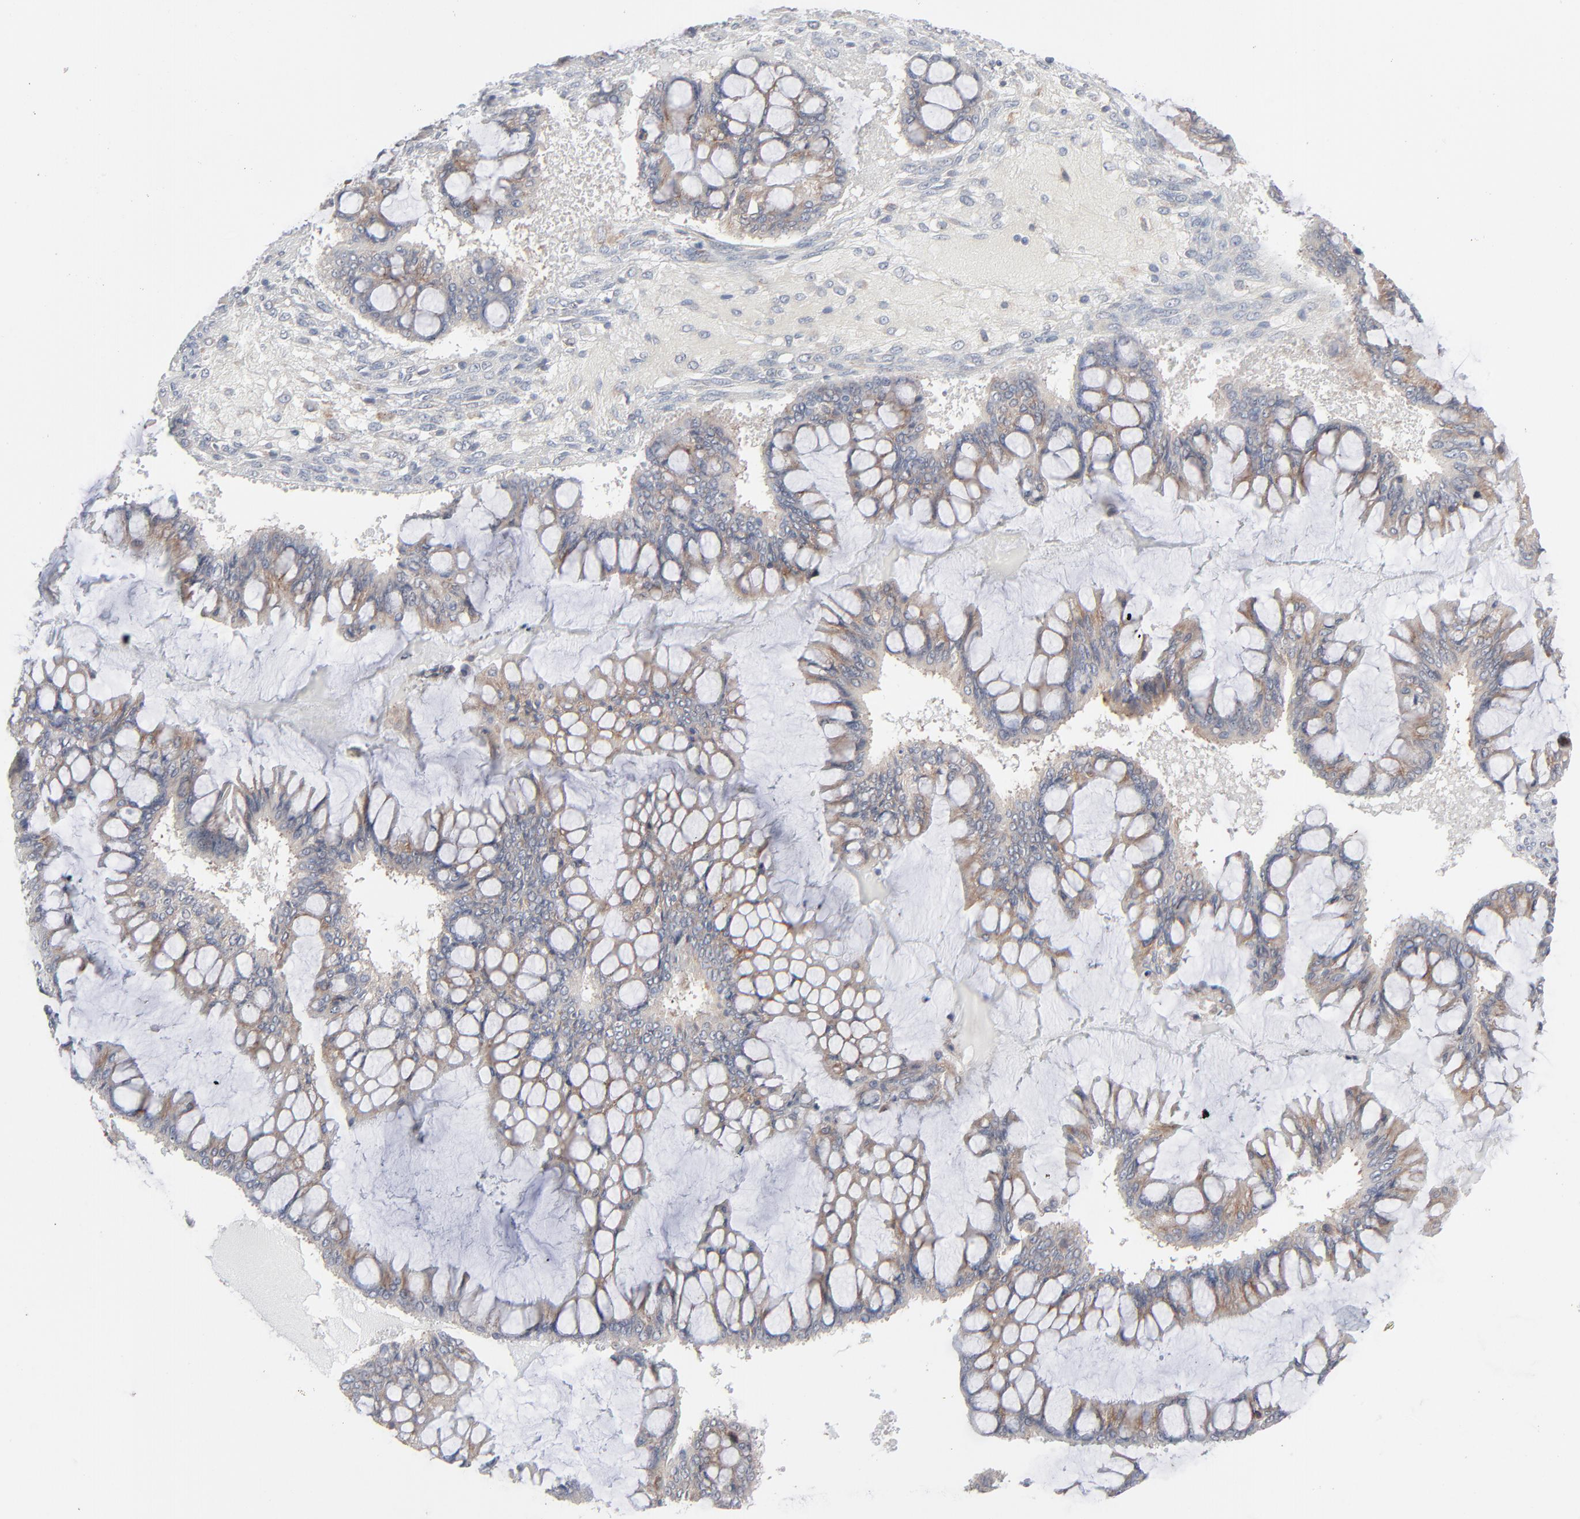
{"staining": {"intensity": "weak", "quantity": ">75%", "location": "cytoplasmic/membranous"}, "tissue": "ovarian cancer", "cell_type": "Tumor cells", "image_type": "cancer", "snomed": [{"axis": "morphology", "description": "Cystadenocarcinoma, mucinous, NOS"}, {"axis": "topography", "description": "Ovary"}], "caption": "Ovarian mucinous cystadenocarcinoma tissue demonstrates weak cytoplasmic/membranous positivity in approximately >75% of tumor cells, visualized by immunohistochemistry. The protein is shown in brown color, while the nuclei are stained blue.", "gene": "KDSR", "patient": {"sex": "female", "age": 73}}